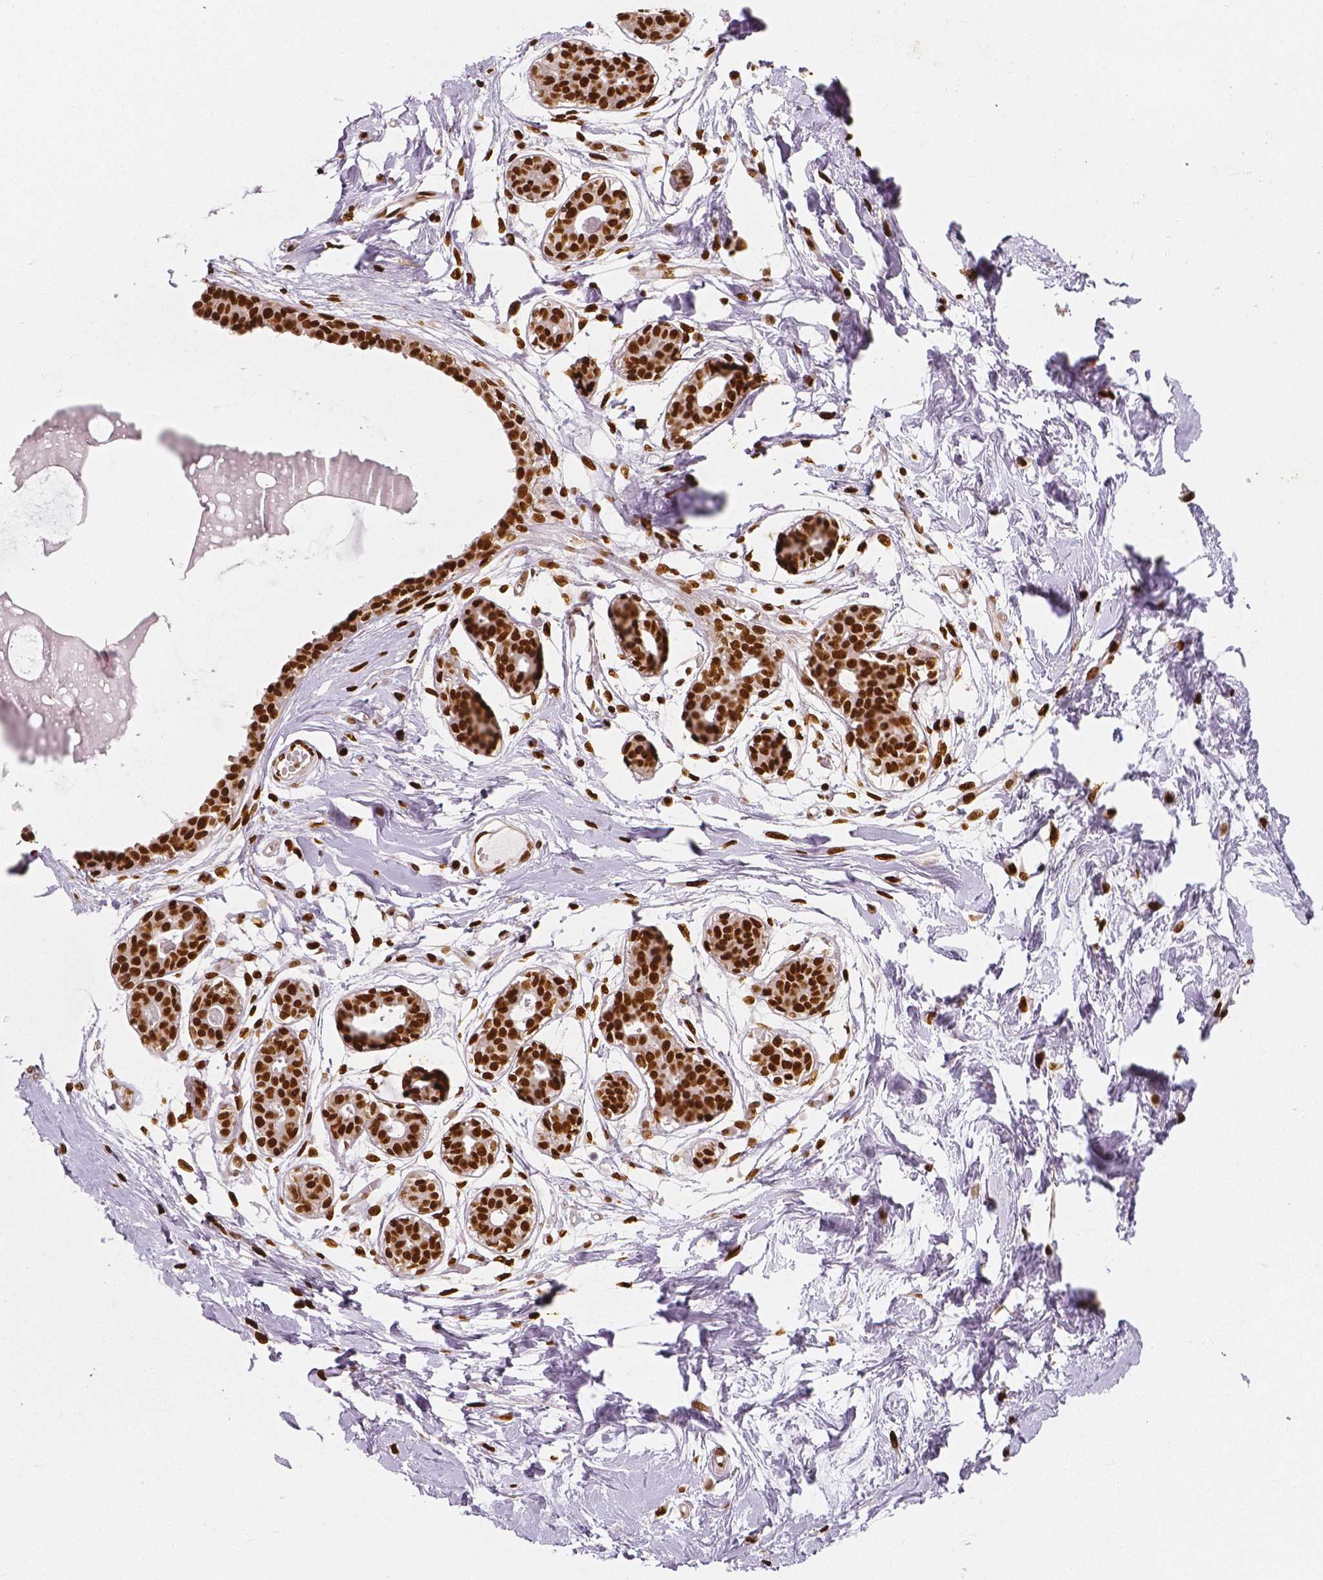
{"staining": {"intensity": "strong", "quantity": ">75%", "location": "nuclear"}, "tissue": "breast", "cell_type": "Adipocytes", "image_type": "normal", "snomed": [{"axis": "morphology", "description": "Normal tissue, NOS"}, {"axis": "topography", "description": "Breast"}], "caption": "A brown stain highlights strong nuclear positivity of a protein in adipocytes of unremarkable breast. The staining is performed using DAB brown chromogen to label protein expression. The nuclei are counter-stained blue using hematoxylin.", "gene": "NUCKS1", "patient": {"sex": "female", "age": 45}}